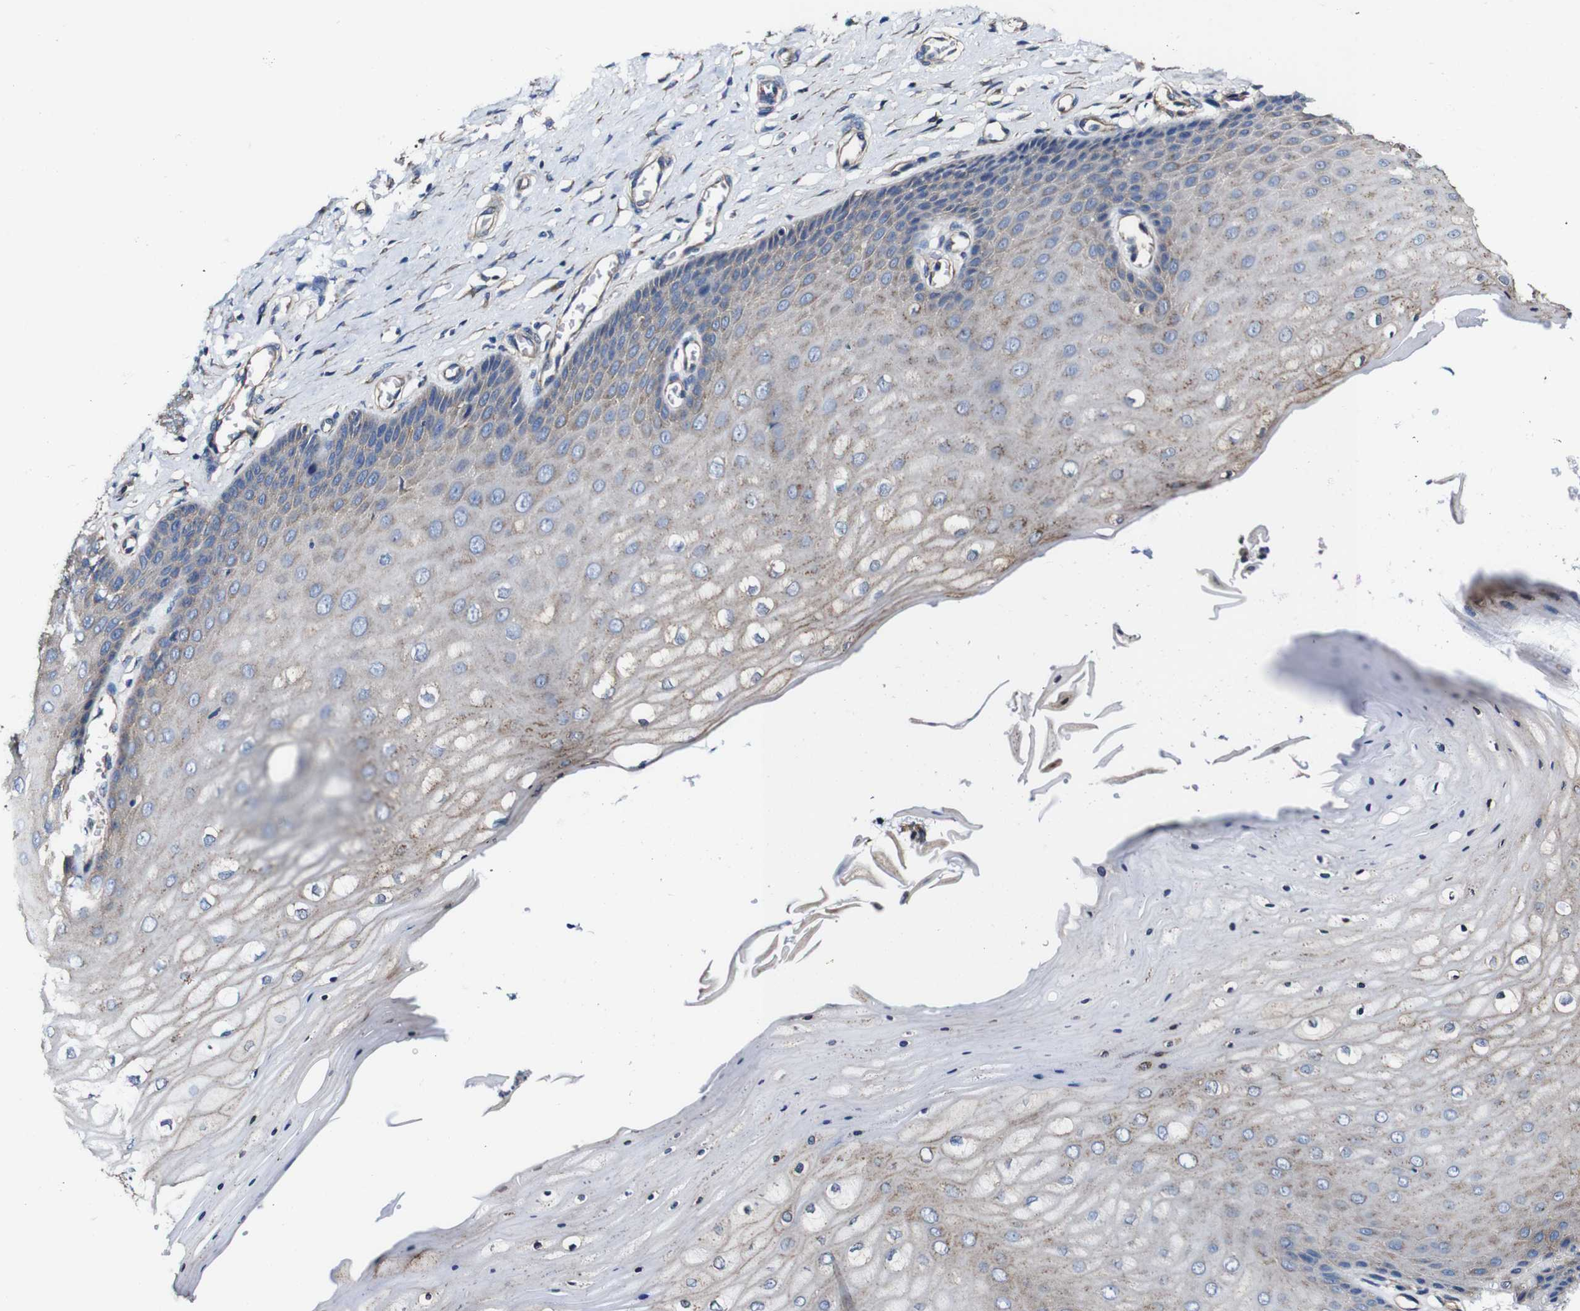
{"staining": {"intensity": "negative", "quantity": "none", "location": "none"}, "tissue": "cervix", "cell_type": "Glandular cells", "image_type": "normal", "snomed": [{"axis": "morphology", "description": "Normal tissue, NOS"}, {"axis": "topography", "description": "Cervix"}], "caption": "An immunohistochemistry (IHC) histopathology image of benign cervix is shown. There is no staining in glandular cells of cervix. (Stains: DAB (3,3'-diaminobenzidine) IHC with hematoxylin counter stain, Microscopy: brightfield microscopy at high magnification).", "gene": "CSF1R", "patient": {"sex": "female", "age": 55}}